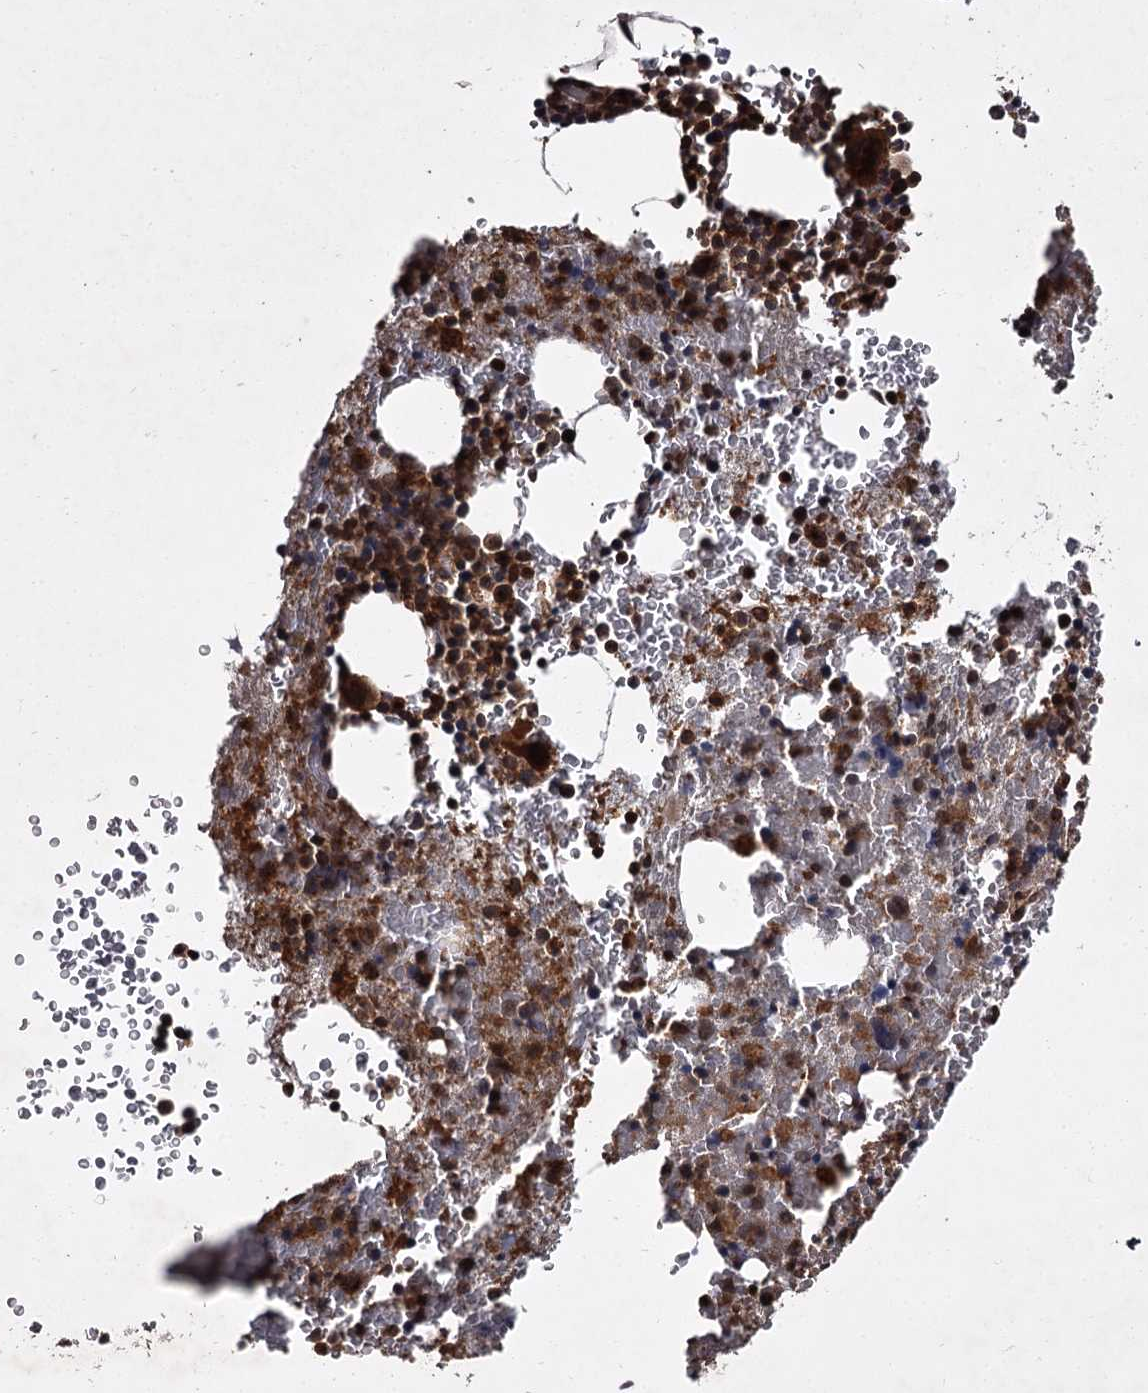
{"staining": {"intensity": "strong", "quantity": "25%-75%", "location": "cytoplasmic/membranous,nuclear"}, "tissue": "bone marrow", "cell_type": "Hematopoietic cells", "image_type": "normal", "snomed": [{"axis": "morphology", "description": "Normal tissue, NOS"}, {"axis": "topography", "description": "Bone marrow"}], "caption": "Immunohistochemical staining of unremarkable bone marrow reveals 25%-75% levels of strong cytoplasmic/membranous,nuclear protein expression in approximately 25%-75% of hematopoietic cells.", "gene": "TBC1D23", "patient": {"sex": "male", "age": 36}}